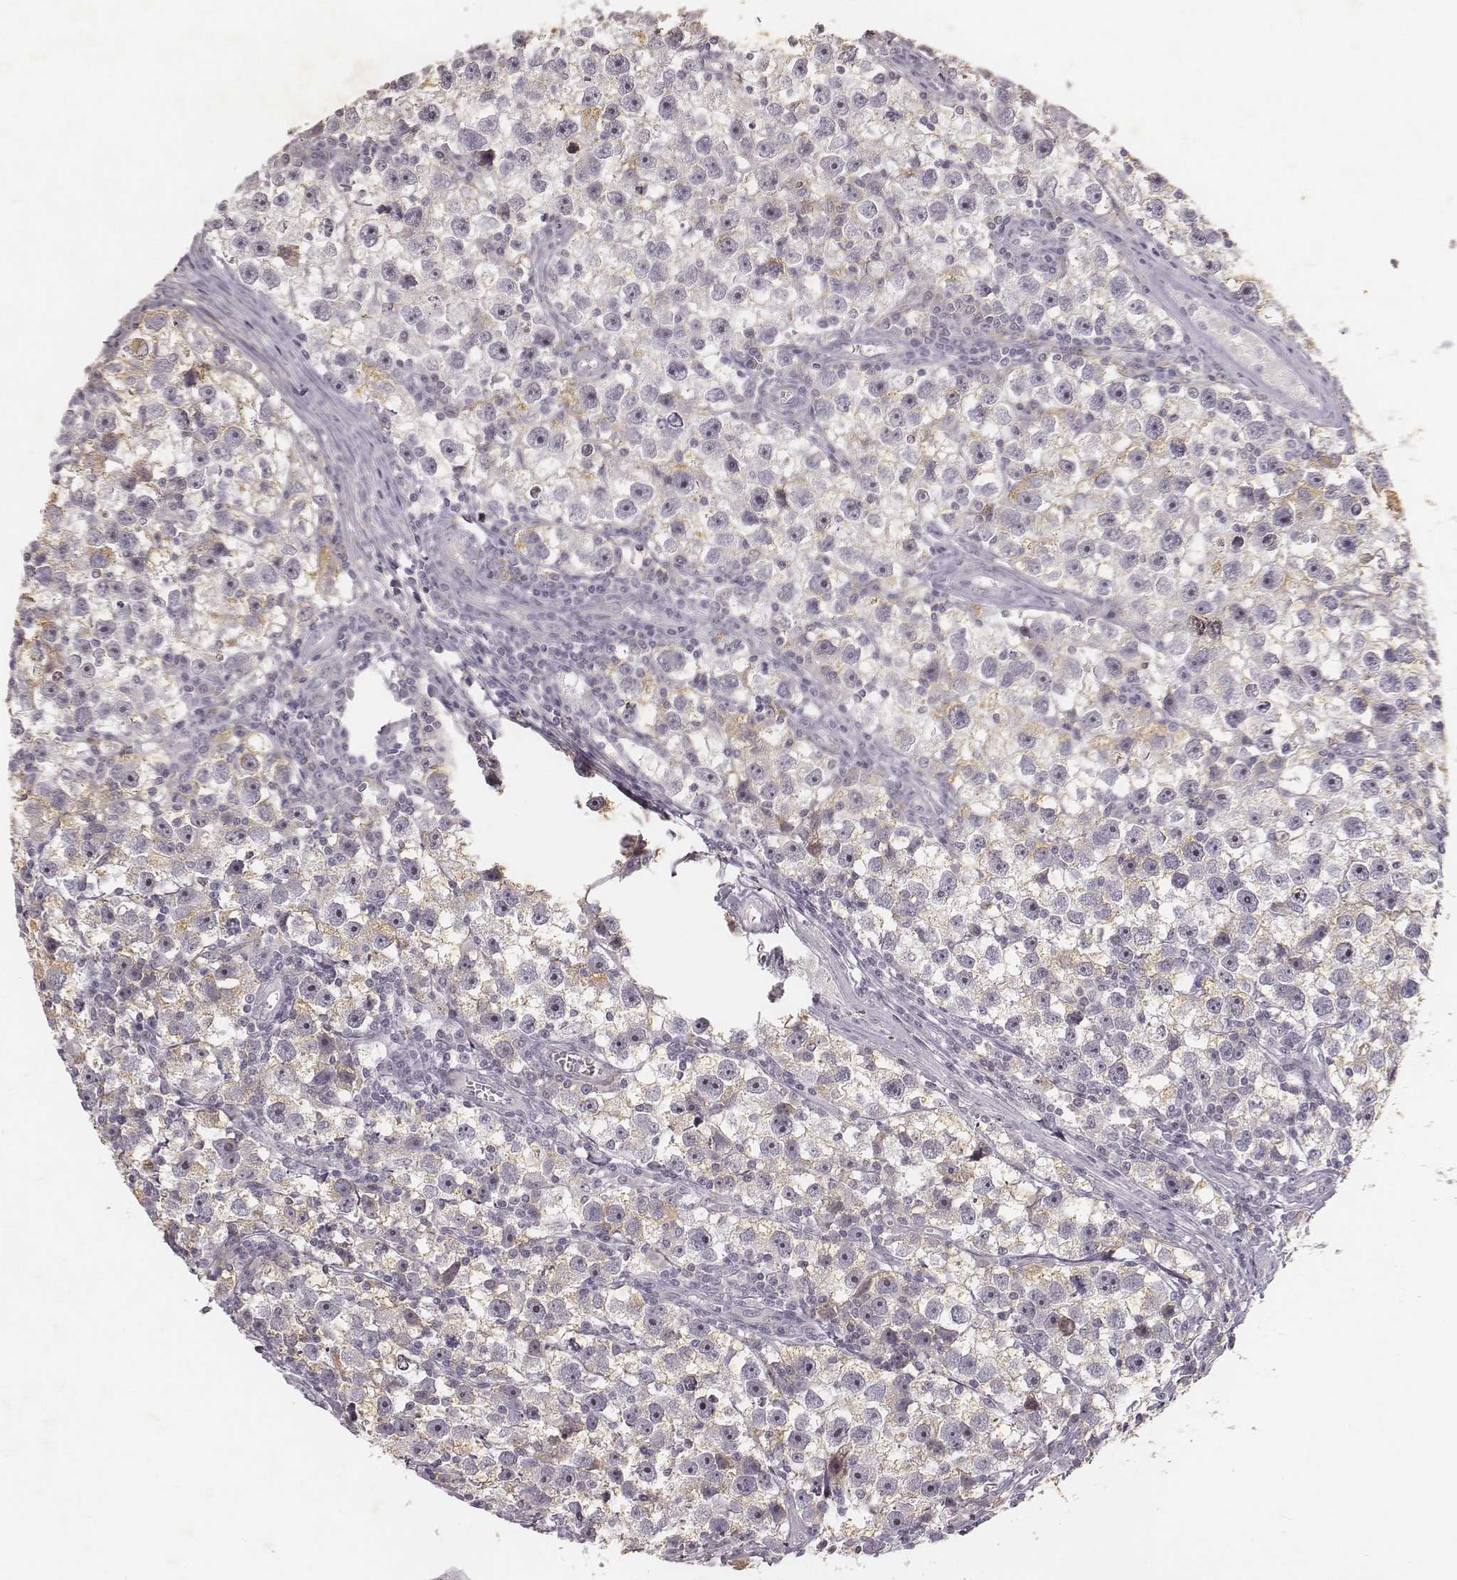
{"staining": {"intensity": "negative", "quantity": "none", "location": "none"}, "tissue": "testis cancer", "cell_type": "Tumor cells", "image_type": "cancer", "snomed": [{"axis": "morphology", "description": "Seminoma, NOS"}, {"axis": "topography", "description": "Testis"}], "caption": "A histopathology image of human seminoma (testis) is negative for staining in tumor cells.", "gene": "MADCAM1", "patient": {"sex": "male", "age": 30}}